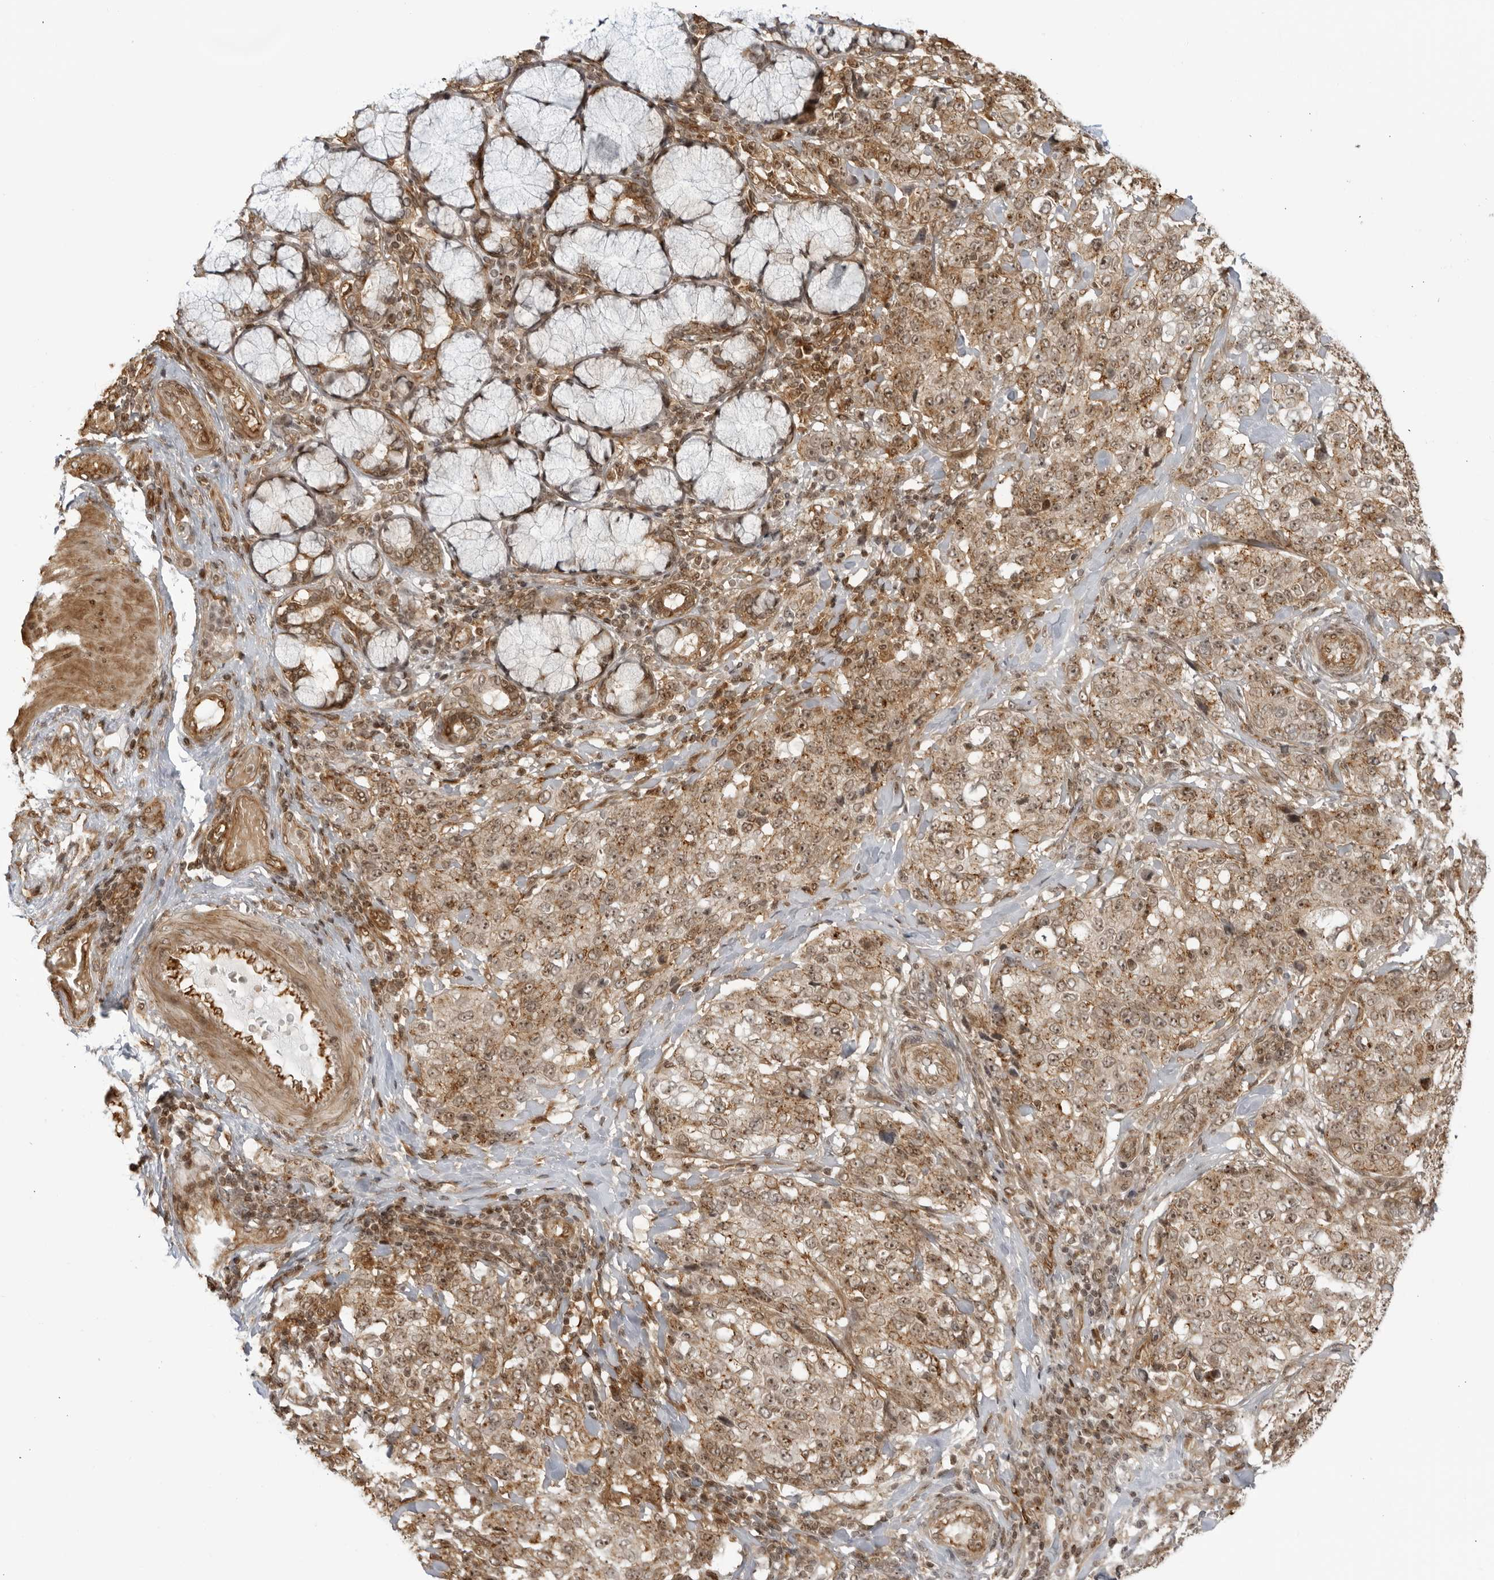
{"staining": {"intensity": "moderate", "quantity": ">75%", "location": "cytoplasmic/membranous,nuclear"}, "tissue": "stomach cancer", "cell_type": "Tumor cells", "image_type": "cancer", "snomed": [{"axis": "morphology", "description": "Adenocarcinoma, NOS"}, {"axis": "topography", "description": "Stomach"}], "caption": "Stomach cancer stained with immunohistochemistry shows moderate cytoplasmic/membranous and nuclear positivity in approximately >75% of tumor cells.", "gene": "TCF21", "patient": {"sex": "male", "age": 48}}